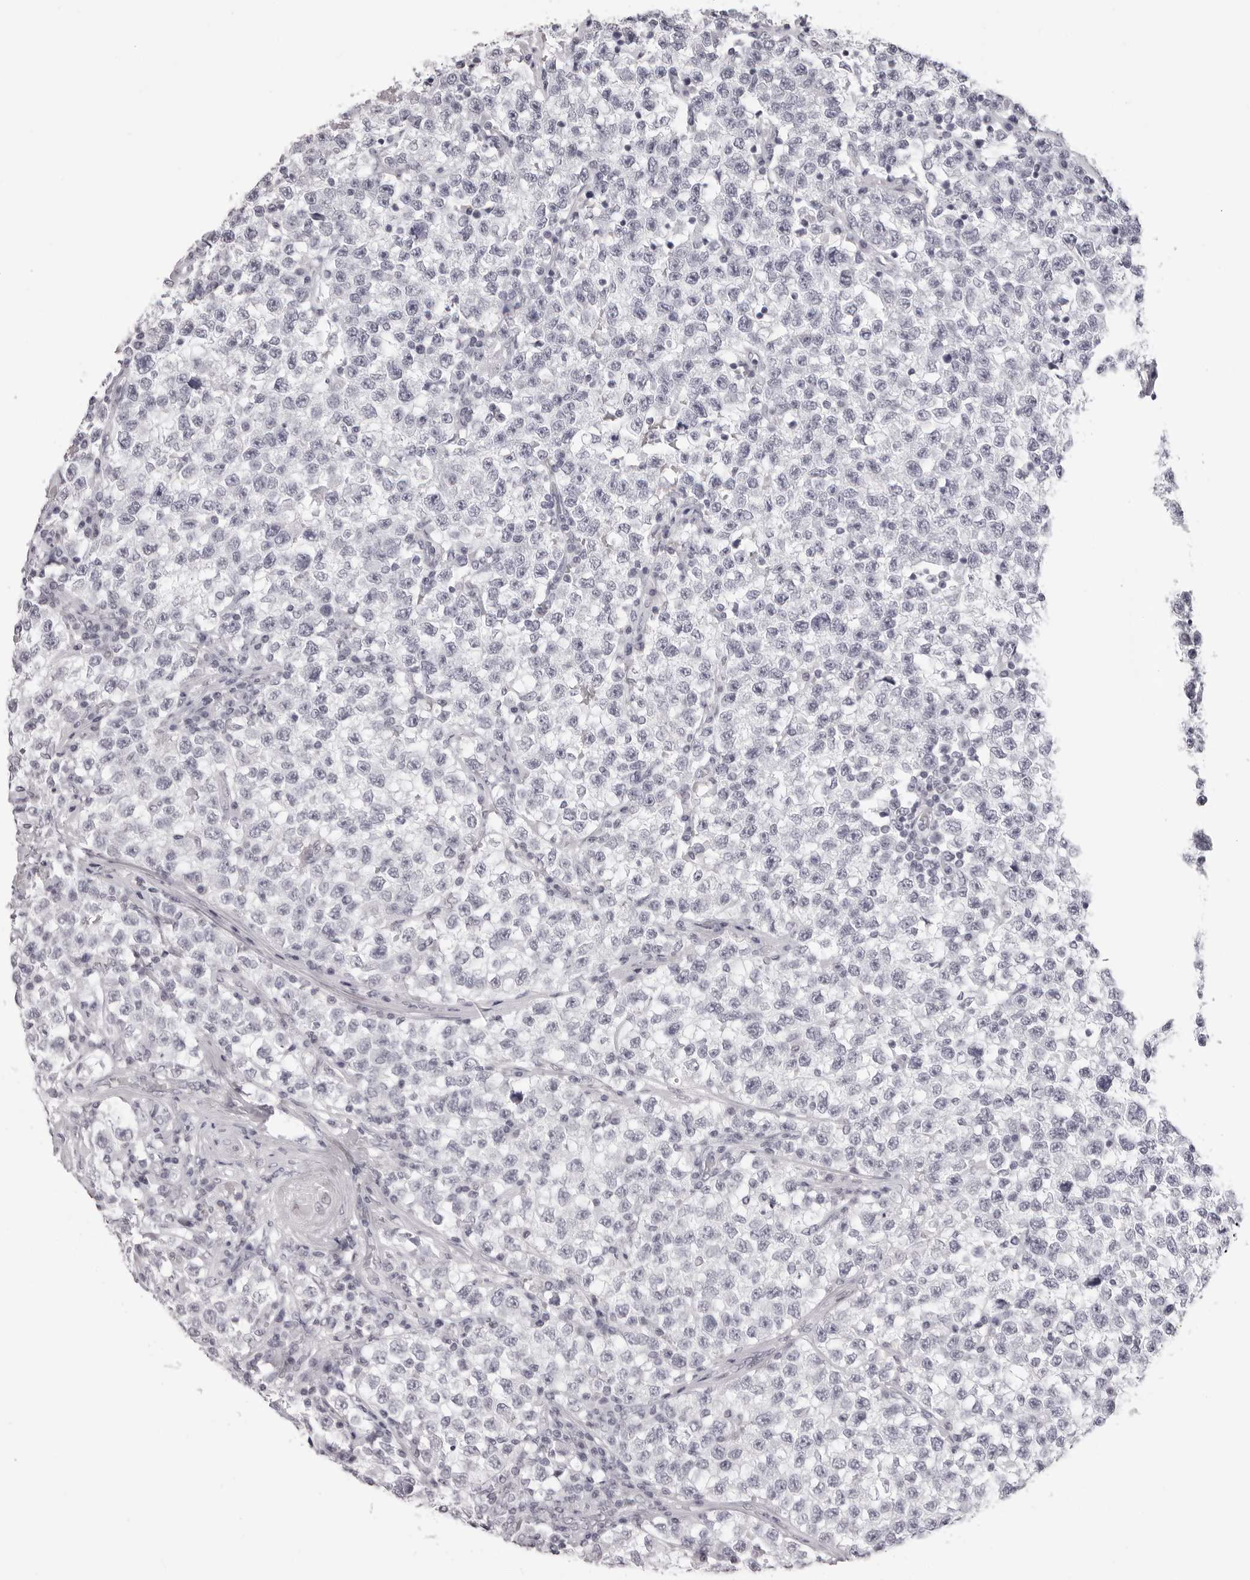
{"staining": {"intensity": "negative", "quantity": "none", "location": "none"}, "tissue": "testis cancer", "cell_type": "Tumor cells", "image_type": "cancer", "snomed": [{"axis": "morphology", "description": "Seminoma, NOS"}, {"axis": "topography", "description": "Testis"}], "caption": "High magnification brightfield microscopy of testis cancer (seminoma) stained with DAB (brown) and counterstained with hematoxylin (blue): tumor cells show no significant expression.", "gene": "MAFK", "patient": {"sex": "male", "age": 22}}